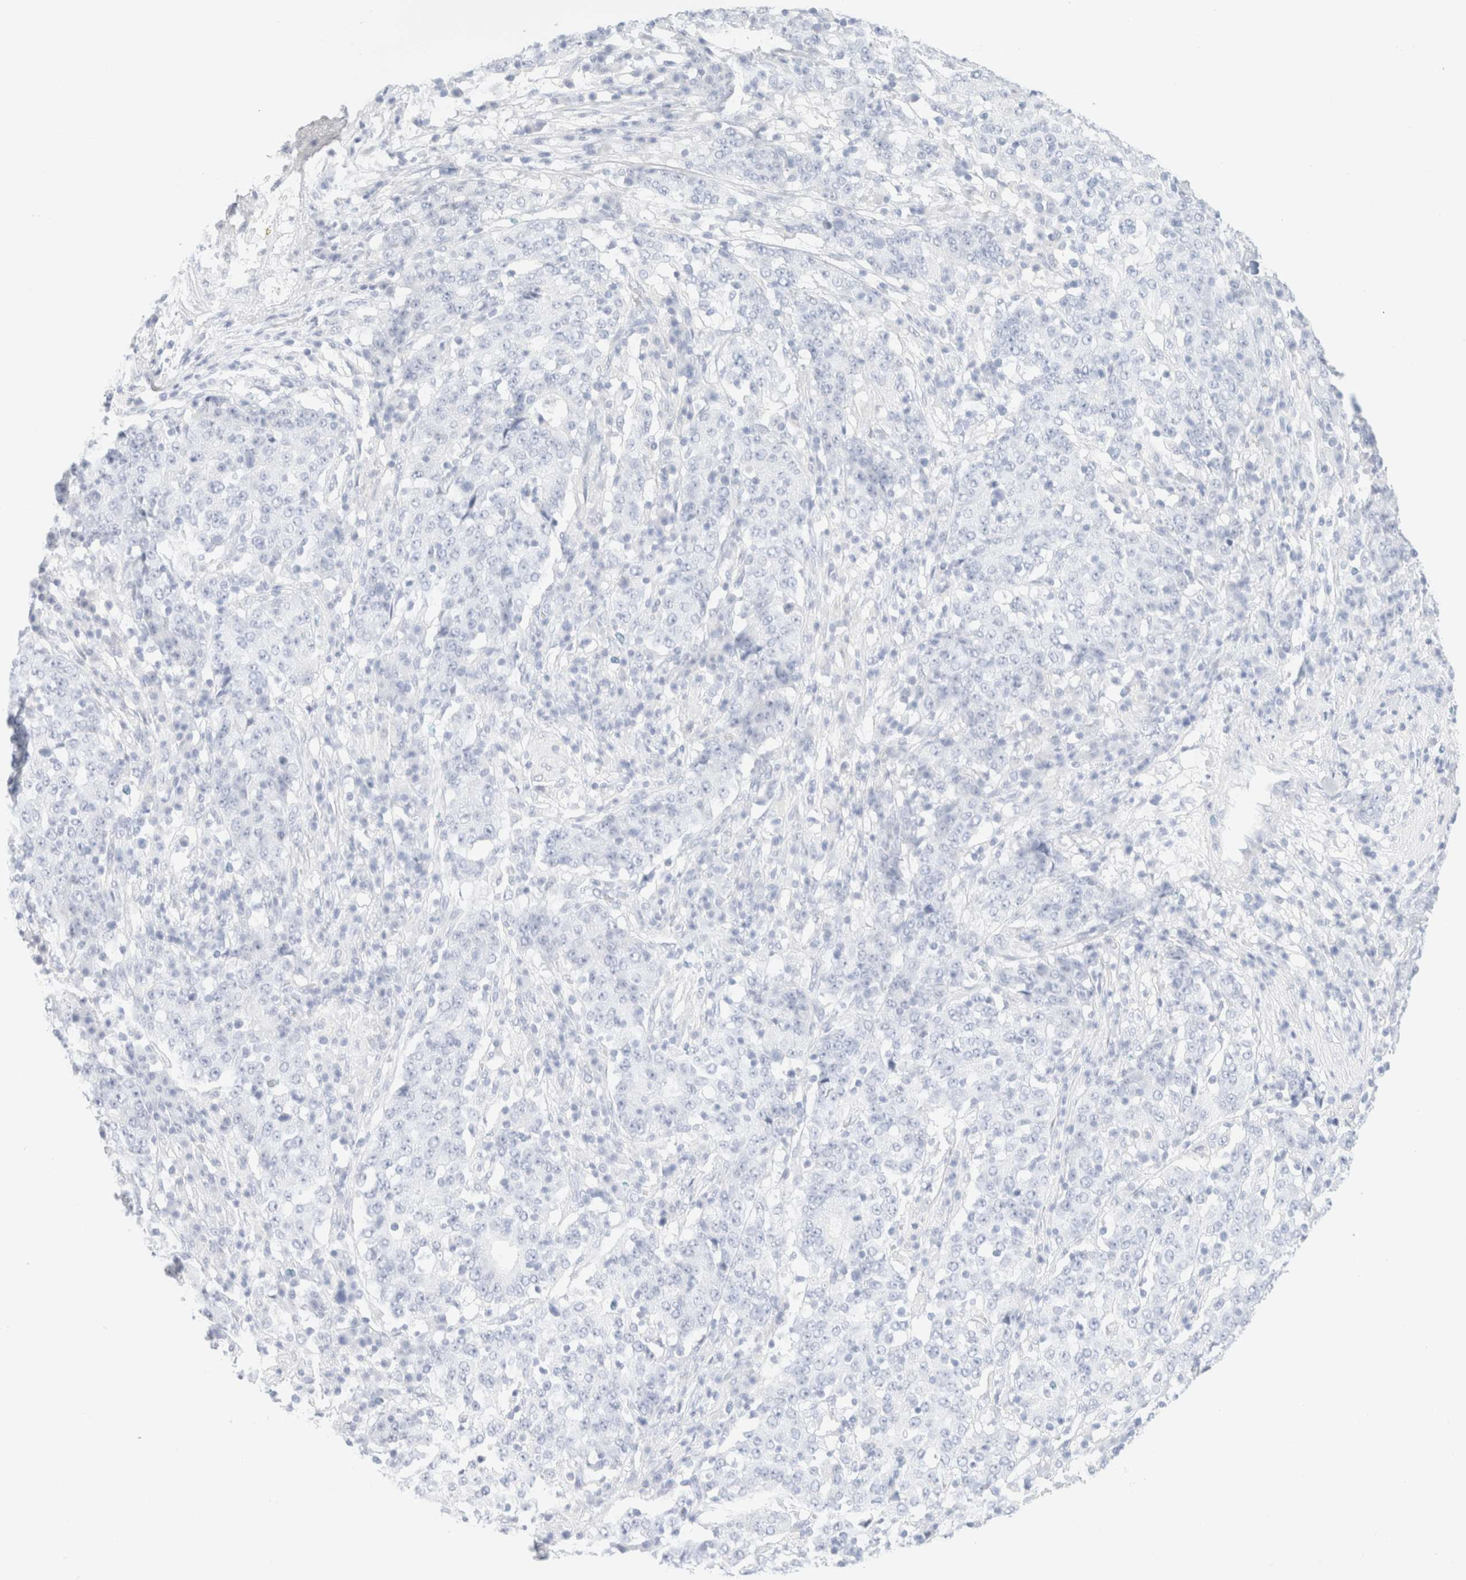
{"staining": {"intensity": "negative", "quantity": "none", "location": "none"}, "tissue": "stomach cancer", "cell_type": "Tumor cells", "image_type": "cancer", "snomed": [{"axis": "morphology", "description": "Adenocarcinoma, NOS"}, {"axis": "topography", "description": "Stomach"}], "caption": "The immunohistochemistry (IHC) histopathology image has no significant staining in tumor cells of stomach adenocarcinoma tissue.", "gene": "KRT15", "patient": {"sex": "male", "age": 59}}